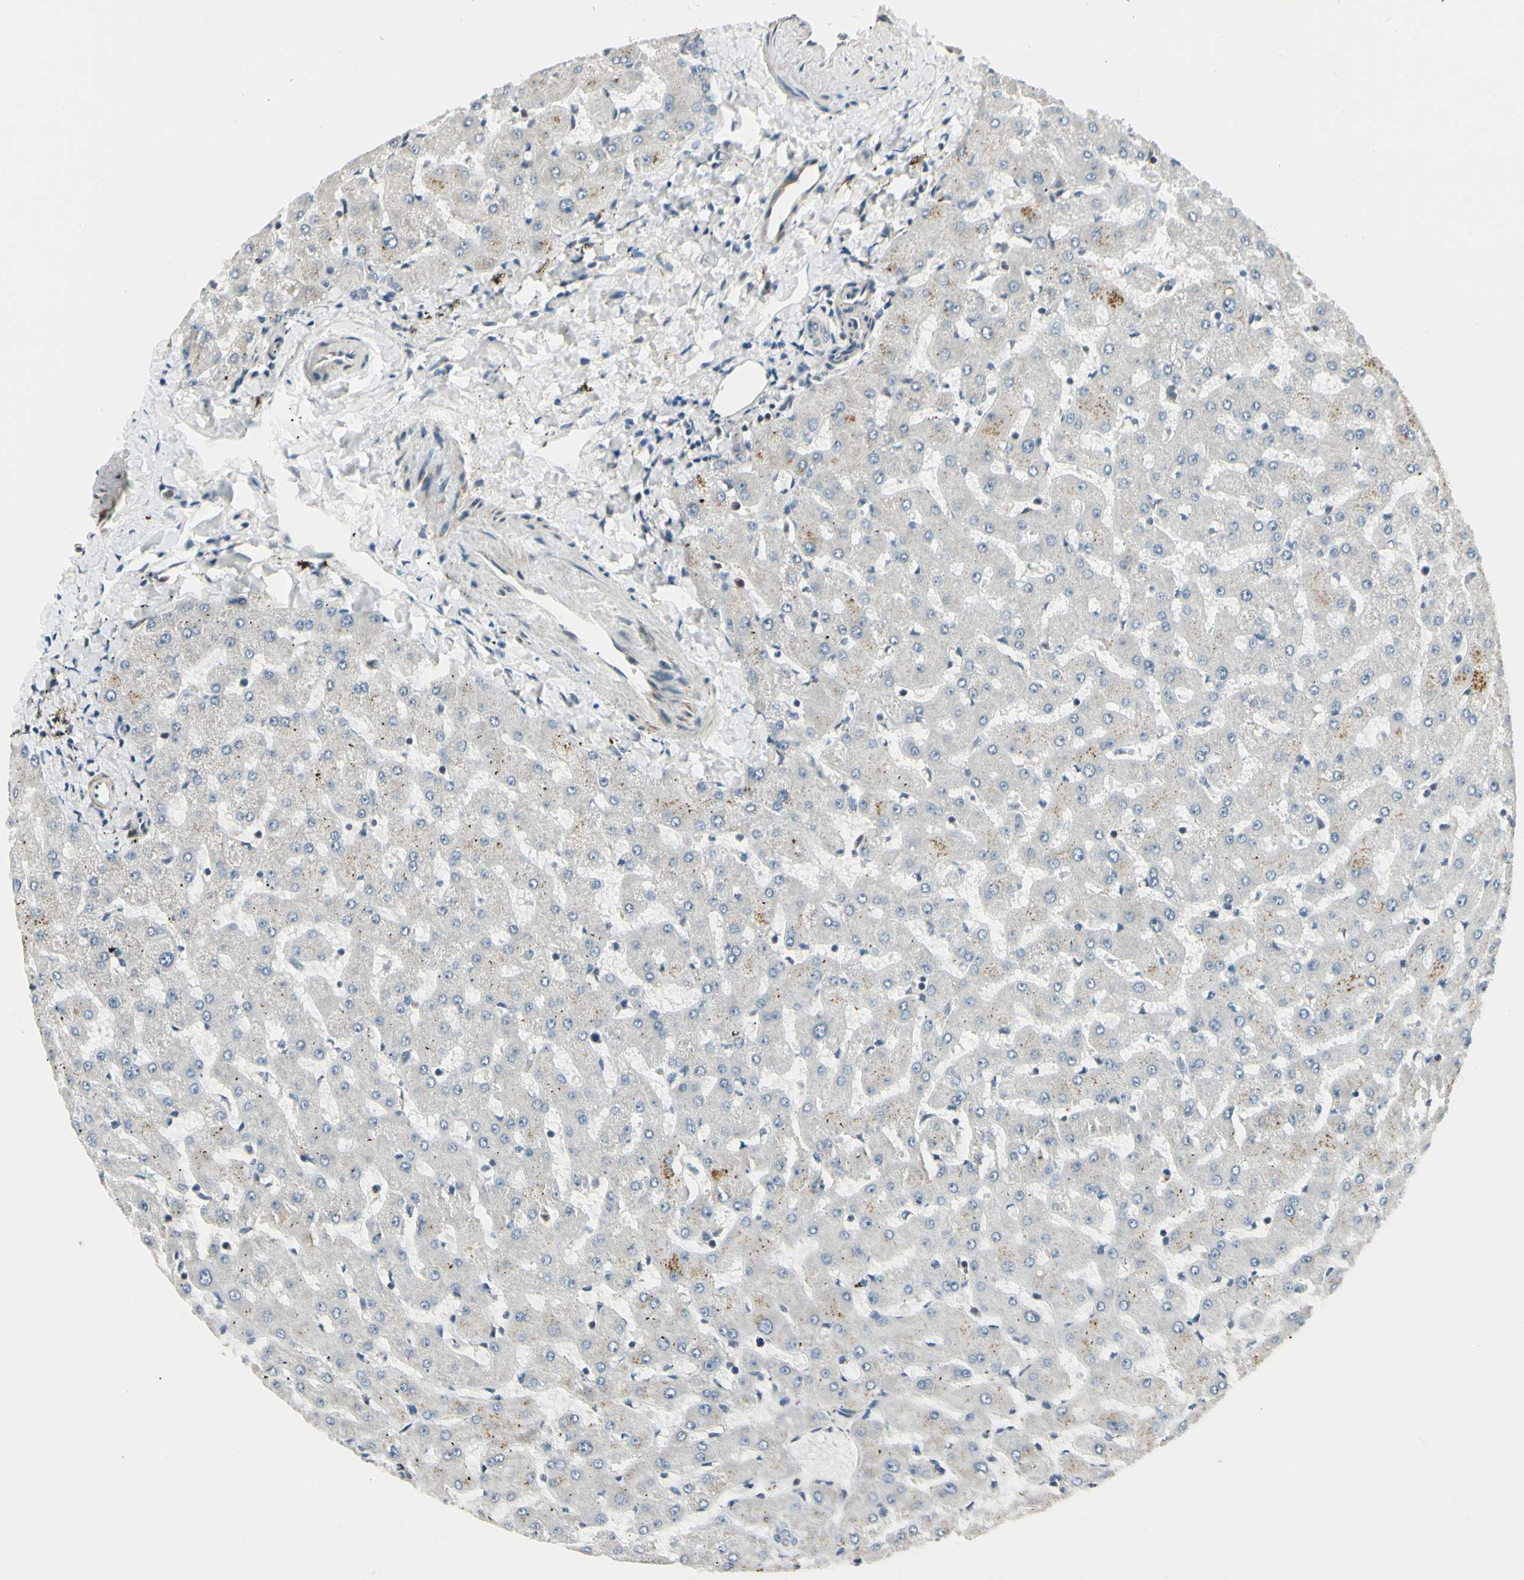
{"staining": {"intensity": "negative", "quantity": "none", "location": "none"}, "tissue": "liver", "cell_type": "Cholangiocytes", "image_type": "normal", "snomed": [{"axis": "morphology", "description": "Normal tissue, NOS"}, {"axis": "topography", "description": "Liver"}], "caption": "Cholangiocytes show no significant protein staining in unremarkable liver. (Immunohistochemistry (ihc), brightfield microscopy, high magnification).", "gene": "P4HA3", "patient": {"sex": "female", "age": 63}}